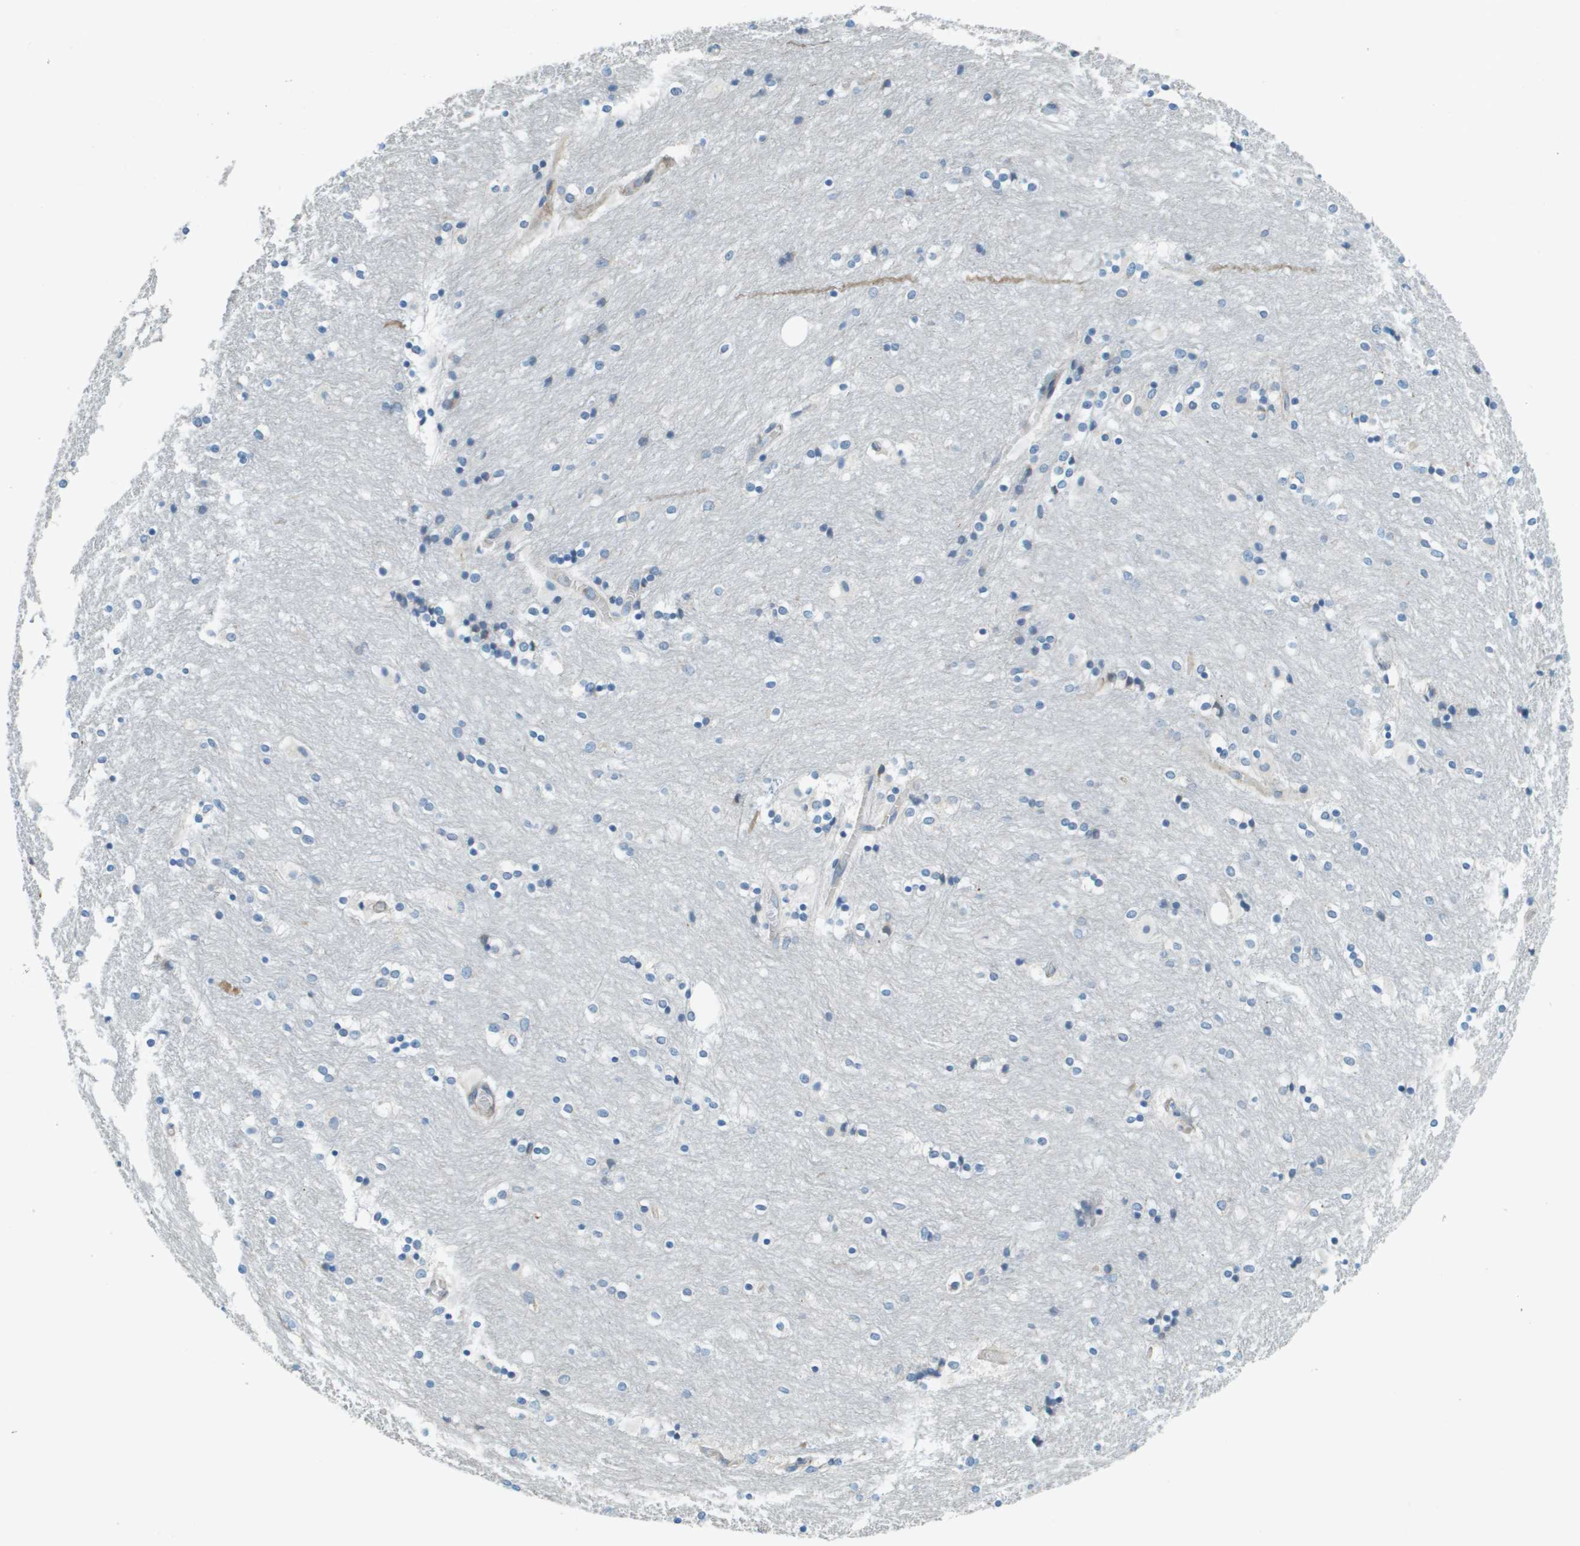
{"staining": {"intensity": "moderate", "quantity": "<25%", "location": "cytoplasmic/membranous"}, "tissue": "caudate", "cell_type": "Glial cells", "image_type": "normal", "snomed": [{"axis": "morphology", "description": "Normal tissue, NOS"}, {"axis": "topography", "description": "Lateral ventricle wall"}], "caption": "Protein analysis of normal caudate reveals moderate cytoplasmic/membranous staining in about <25% of glial cells. The protein is shown in brown color, while the nuclei are stained blue.", "gene": "ACBD3", "patient": {"sex": "female", "age": 54}}